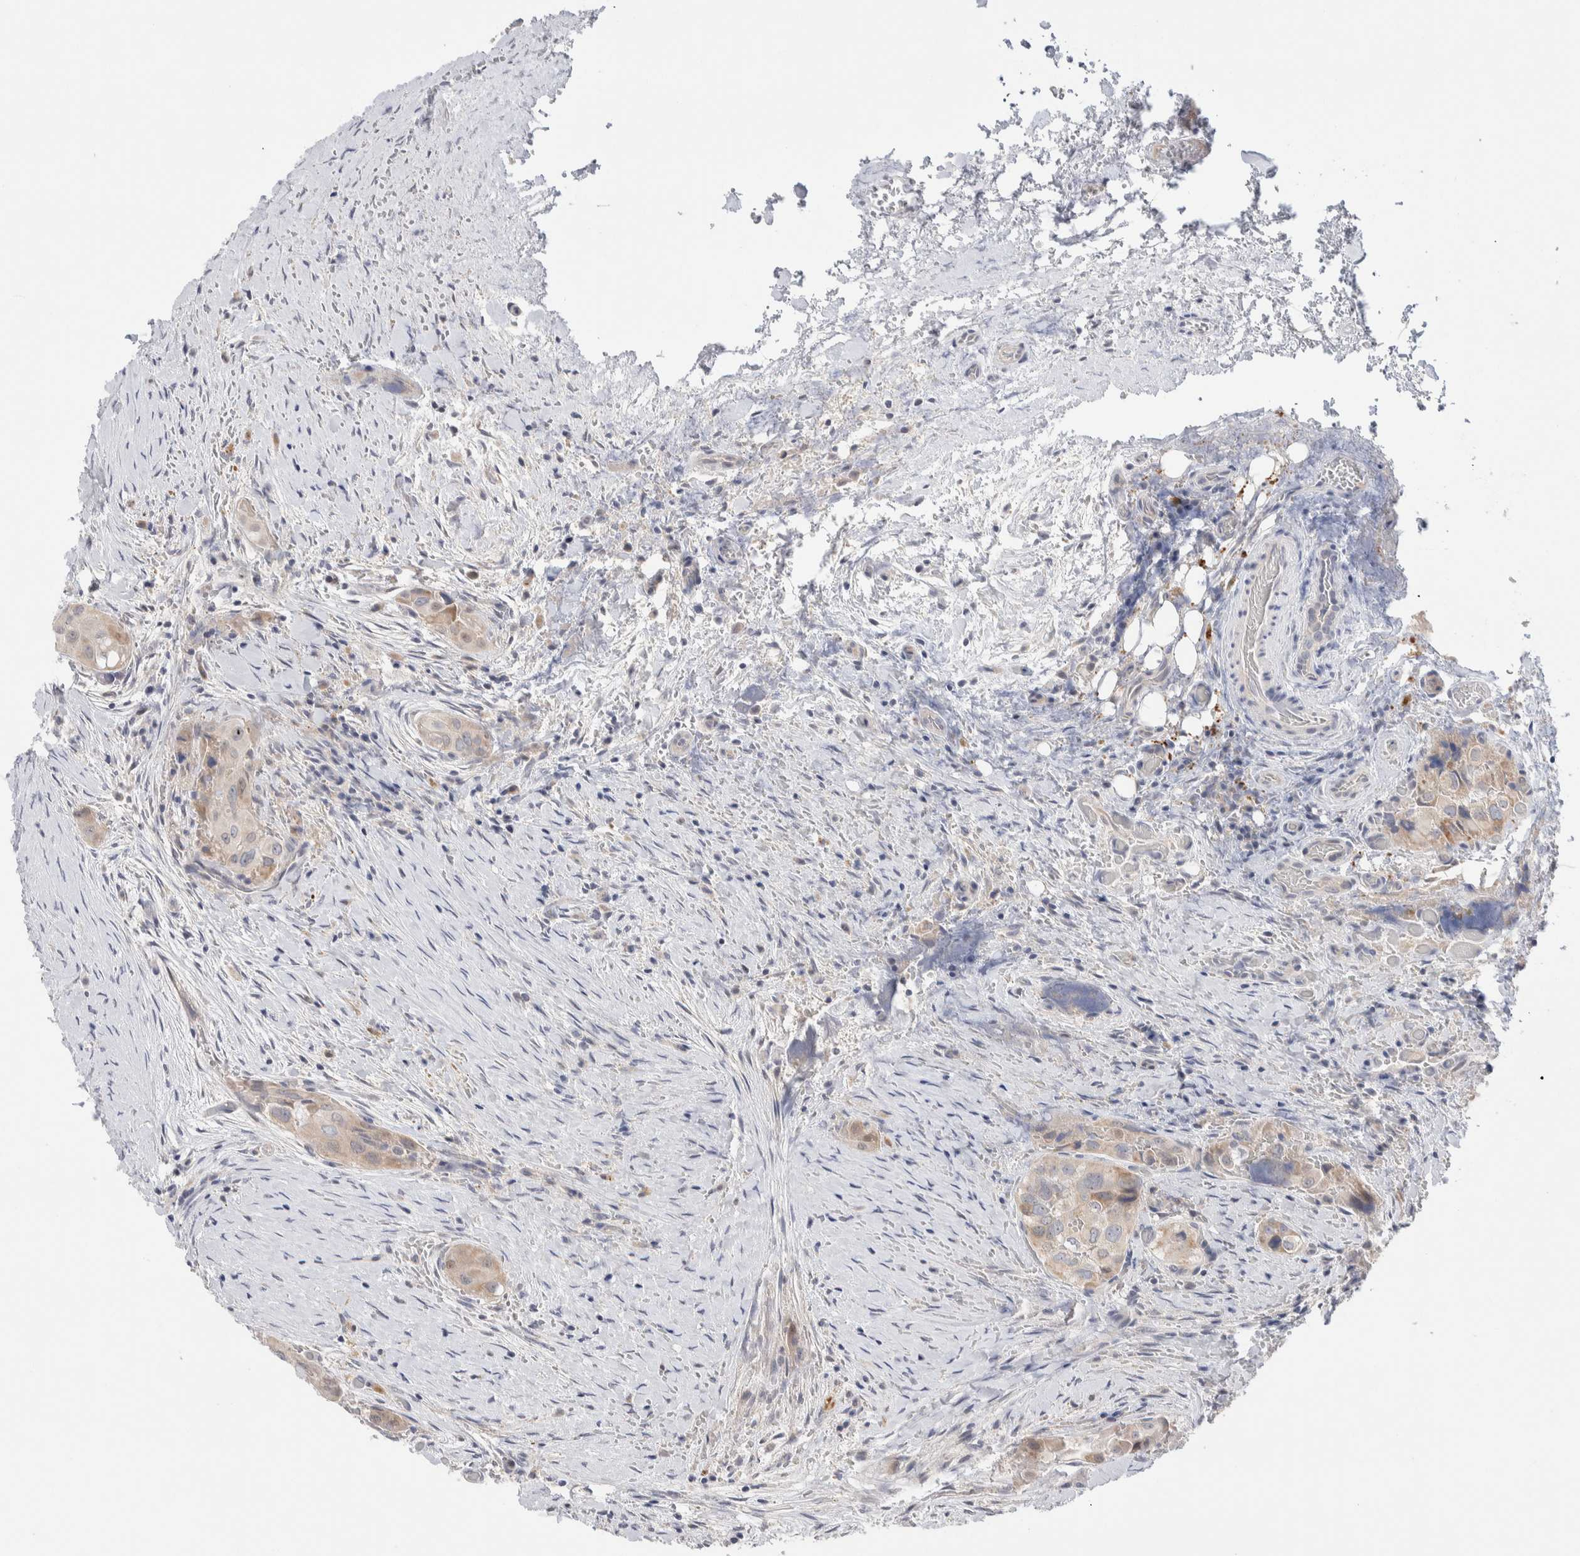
{"staining": {"intensity": "weak", "quantity": ">75%", "location": "cytoplasmic/membranous"}, "tissue": "thyroid cancer", "cell_type": "Tumor cells", "image_type": "cancer", "snomed": [{"axis": "morphology", "description": "Papillary adenocarcinoma, NOS"}, {"axis": "topography", "description": "Thyroid gland"}], "caption": "Approximately >75% of tumor cells in papillary adenocarcinoma (thyroid) display weak cytoplasmic/membranous protein positivity as visualized by brown immunohistochemical staining.", "gene": "DNAJB6", "patient": {"sex": "female", "age": 59}}